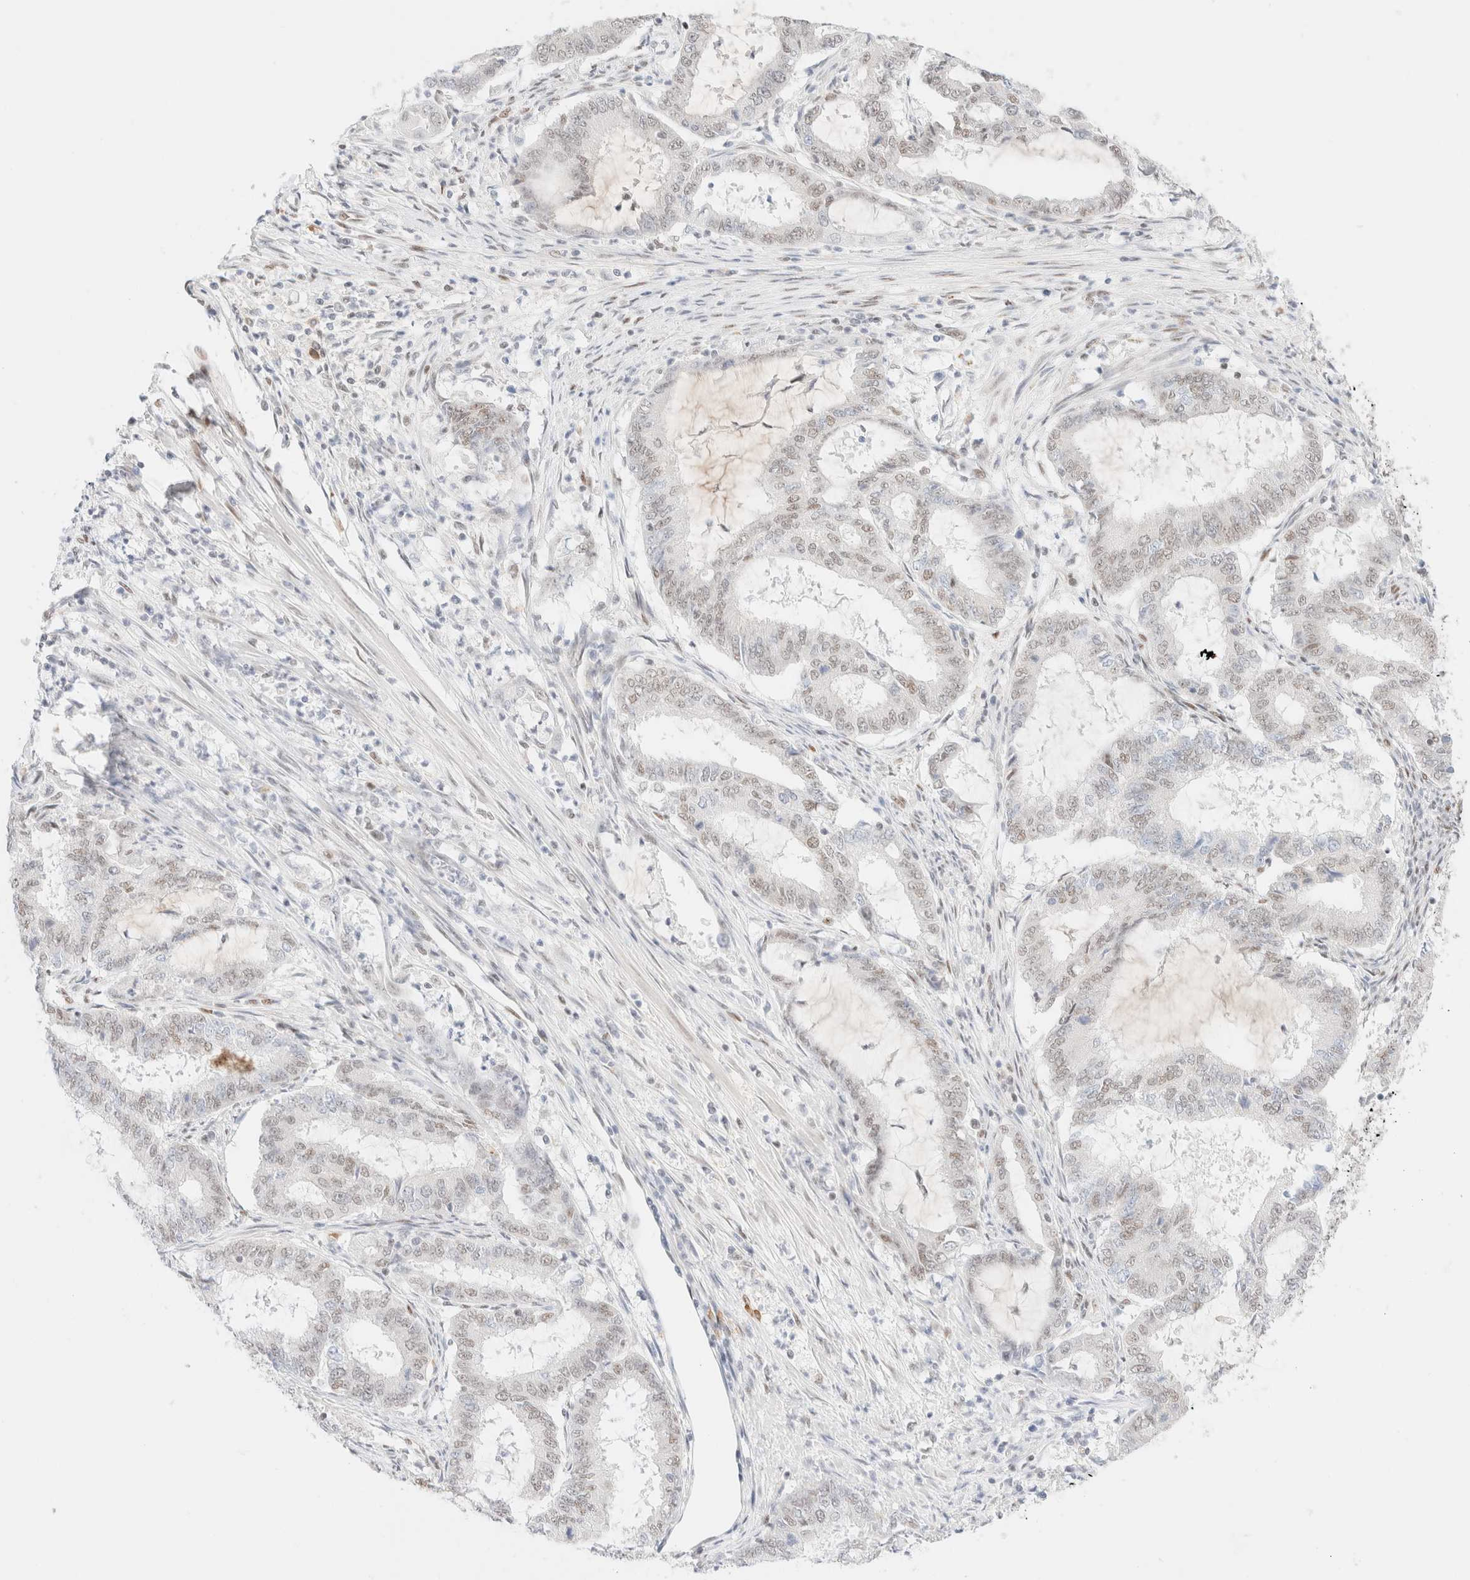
{"staining": {"intensity": "weak", "quantity": ">75%", "location": "nuclear"}, "tissue": "endometrial cancer", "cell_type": "Tumor cells", "image_type": "cancer", "snomed": [{"axis": "morphology", "description": "Adenocarcinoma, NOS"}, {"axis": "topography", "description": "Endometrium"}], "caption": "Protein staining displays weak nuclear staining in approximately >75% of tumor cells in adenocarcinoma (endometrial). (Brightfield microscopy of DAB IHC at high magnification).", "gene": "CIC", "patient": {"sex": "female", "age": 51}}